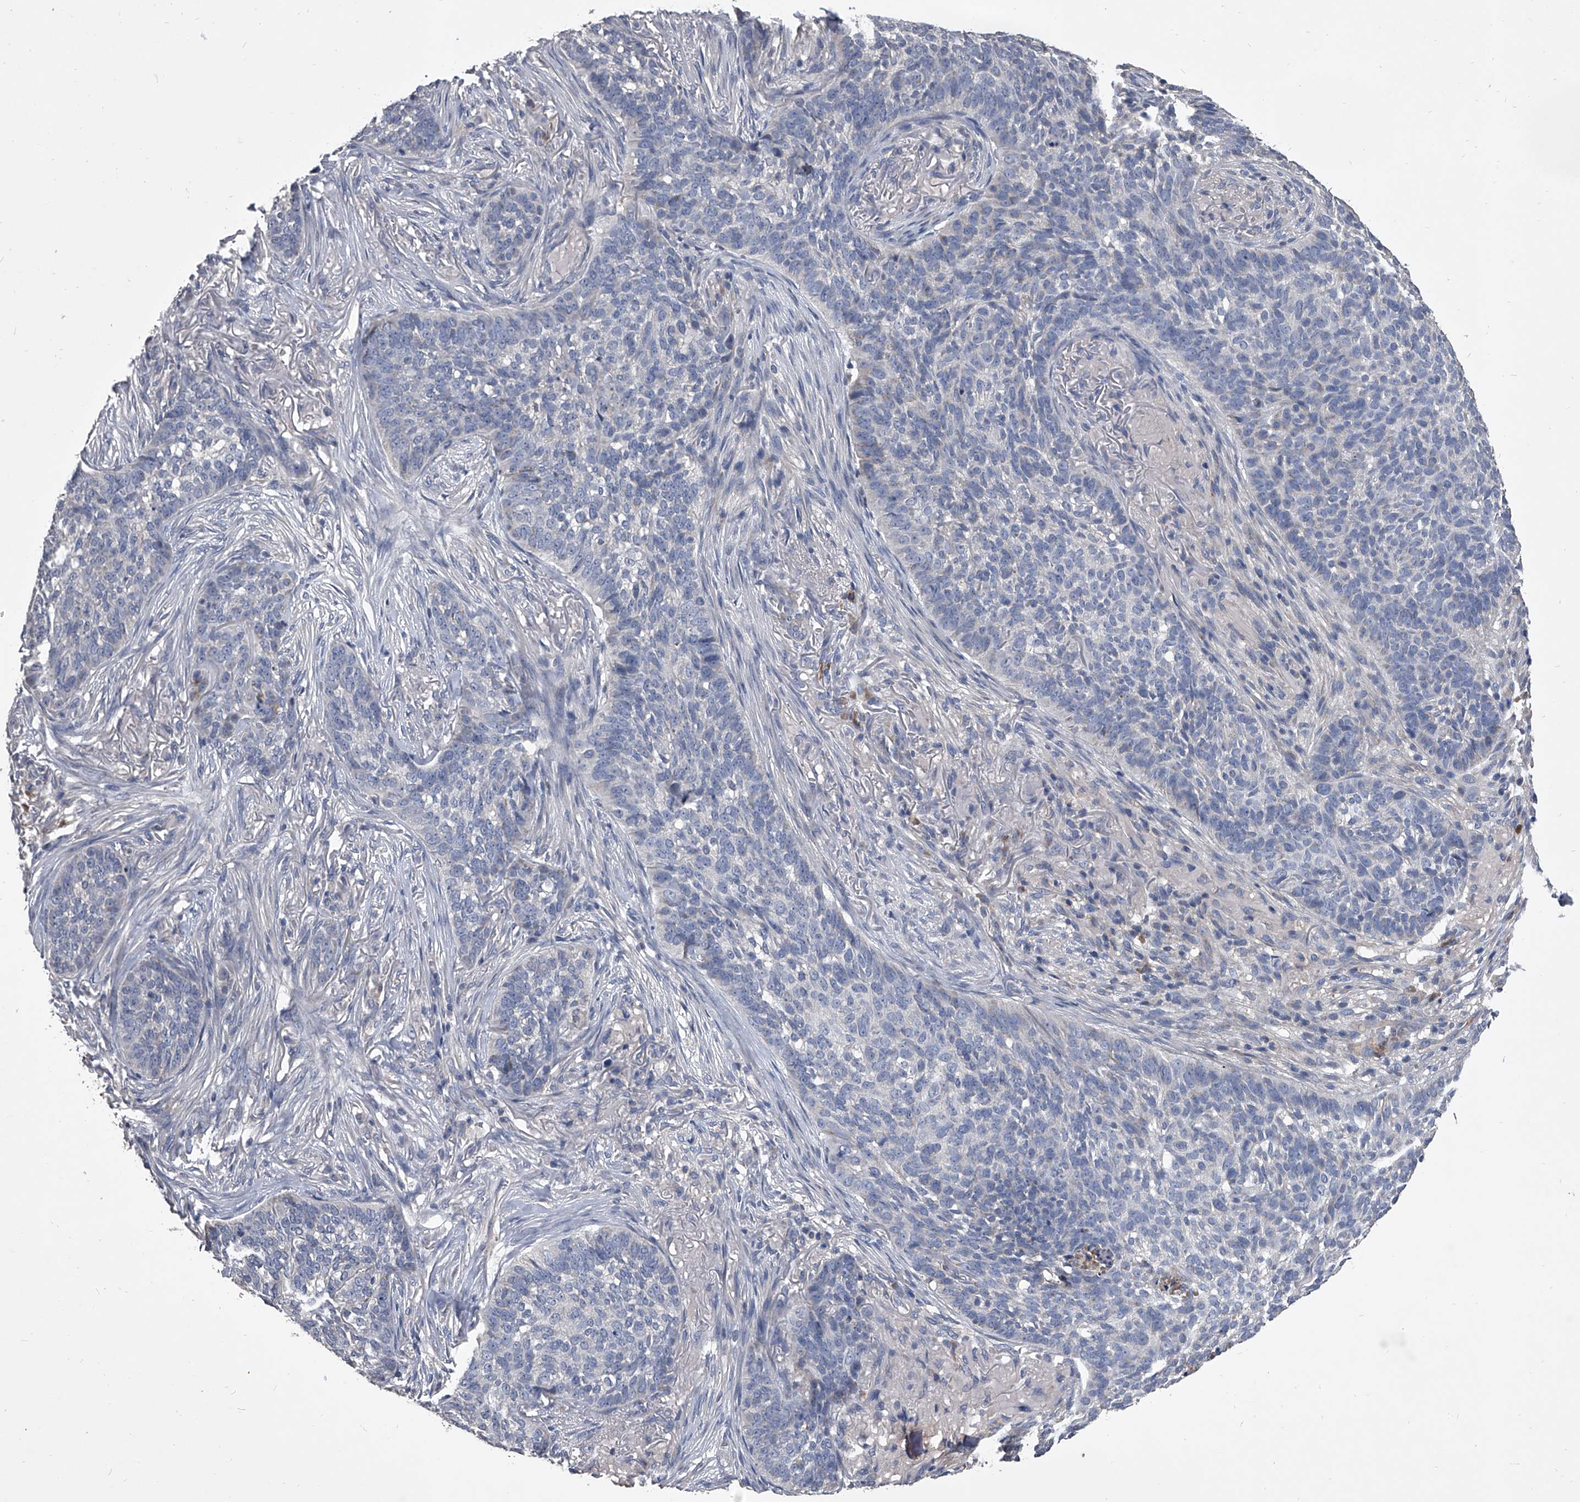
{"staining": {"intensity": "negative", "quantity": "none", "location": "none"}, "tissue": "skin cancer", "cell_type": "Tumor cells", "image_type": "cancer", "snomed": [{"axis": "morphology", "description": "Basal cell carcinoma"}, {"axis": "topography", "description": "Skin"}], "caption": "Immunohistochemistry (IHC) photomicrograph of basal cell carcinoma (skin) stained for a protein (brown), which exhibits no staining in tumor cells.", "gene": "NRP1", "patient": {"sex": "male", "age": 85}}